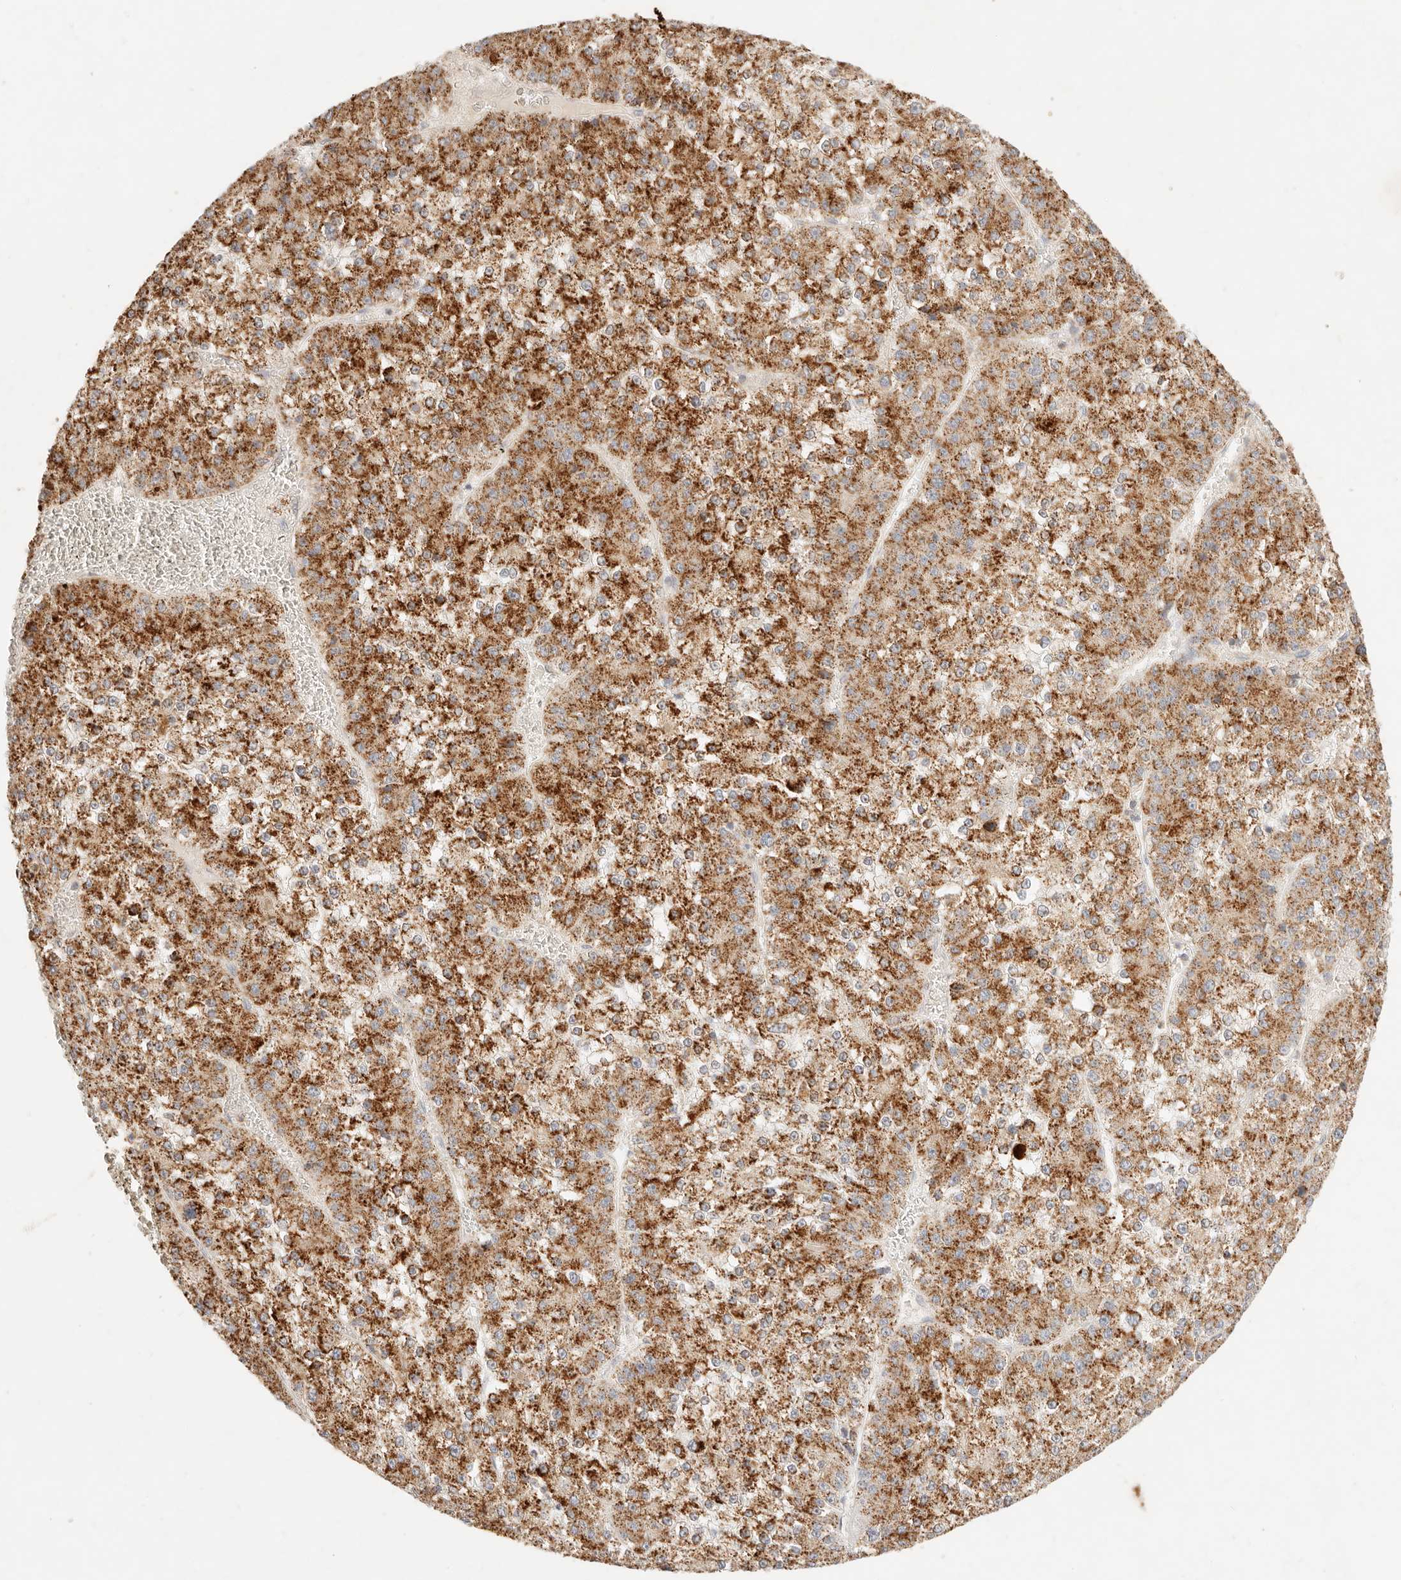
{"staining": {"intensity": "moderate", "quantity": ">75%", "location": "cytoplasmic/membranous"}, "tissue": "liver cancer", "cell_type": "Tumor cells", "image_type": "cancer", "snomed": [{"axis": "morphology", "description": "Carcinoma, Hepatocellular, NOS"}, {"axis": "topography", "description": "Liver"}], "caption": "This is a micrograph of immunohistochemistry staining of hepatocellular carcinoma (liver), which shows moderate staining in the cytoplasmic/membranous of tumor cells.", "gene": "ACOX1", "patient": {"sex": "female", "age": 73}}